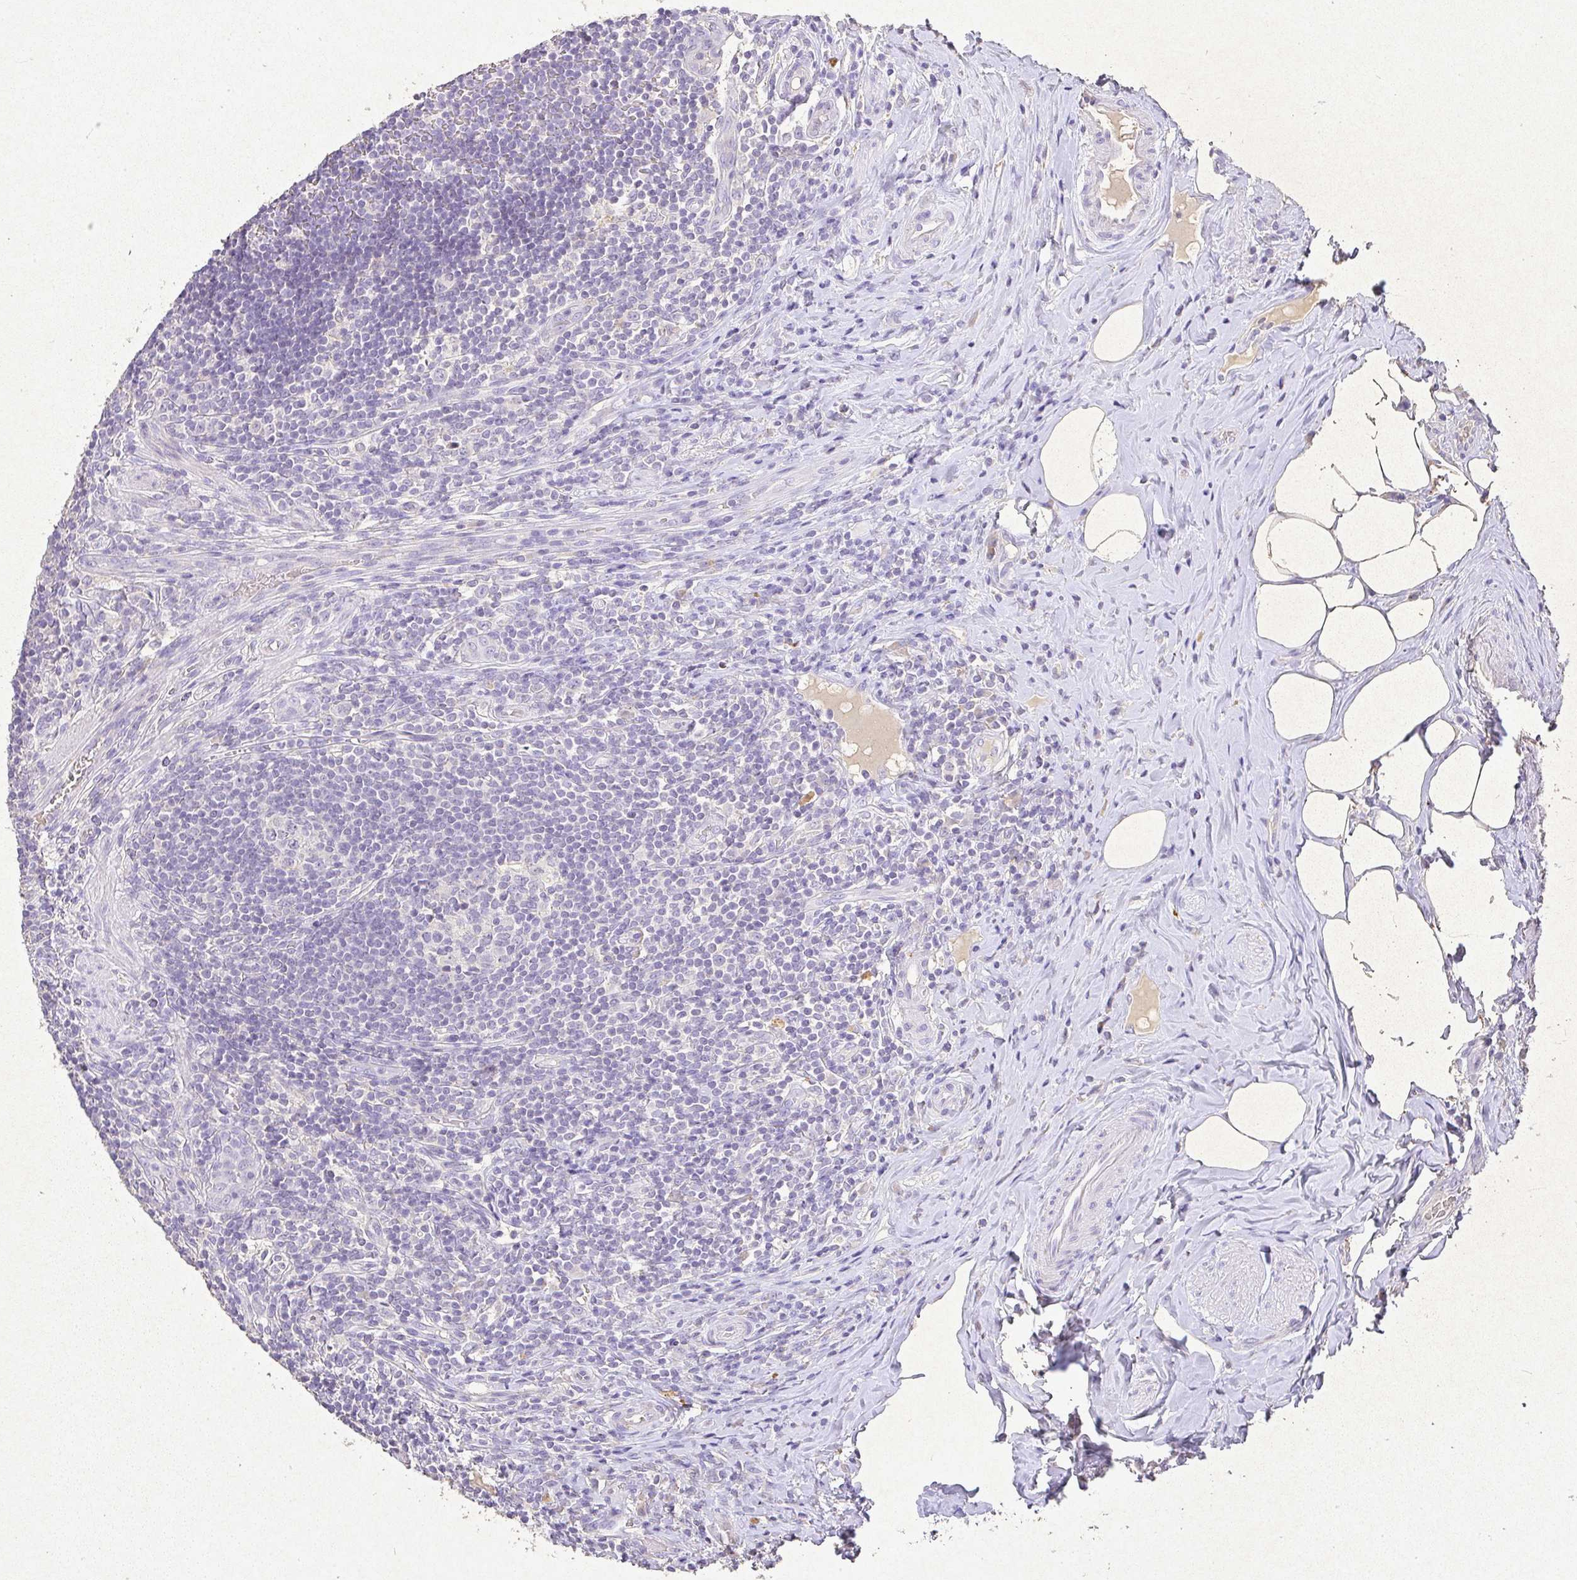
{"staining": {"intensity": "moderate", "quantity": ">75%", "location": "cytoplasmic/membranous"}, "tissue": "appendix", "cell_type": "Glandular cells", "image_type": "normal", "snomed": [{"axis": "morphology", "description": "Normal tissue, NOS"}, {"axis": "topography", "description": "Appendix"}], "caption": "This histopathology image reveals immunohistochemistry staining of unremarkable appendix, with medium moderate cytoplasmic/membranous expression in about >75% of glandular cells.", "gene": "RPS2", "patient": {"sex": "female", "age": 43}}